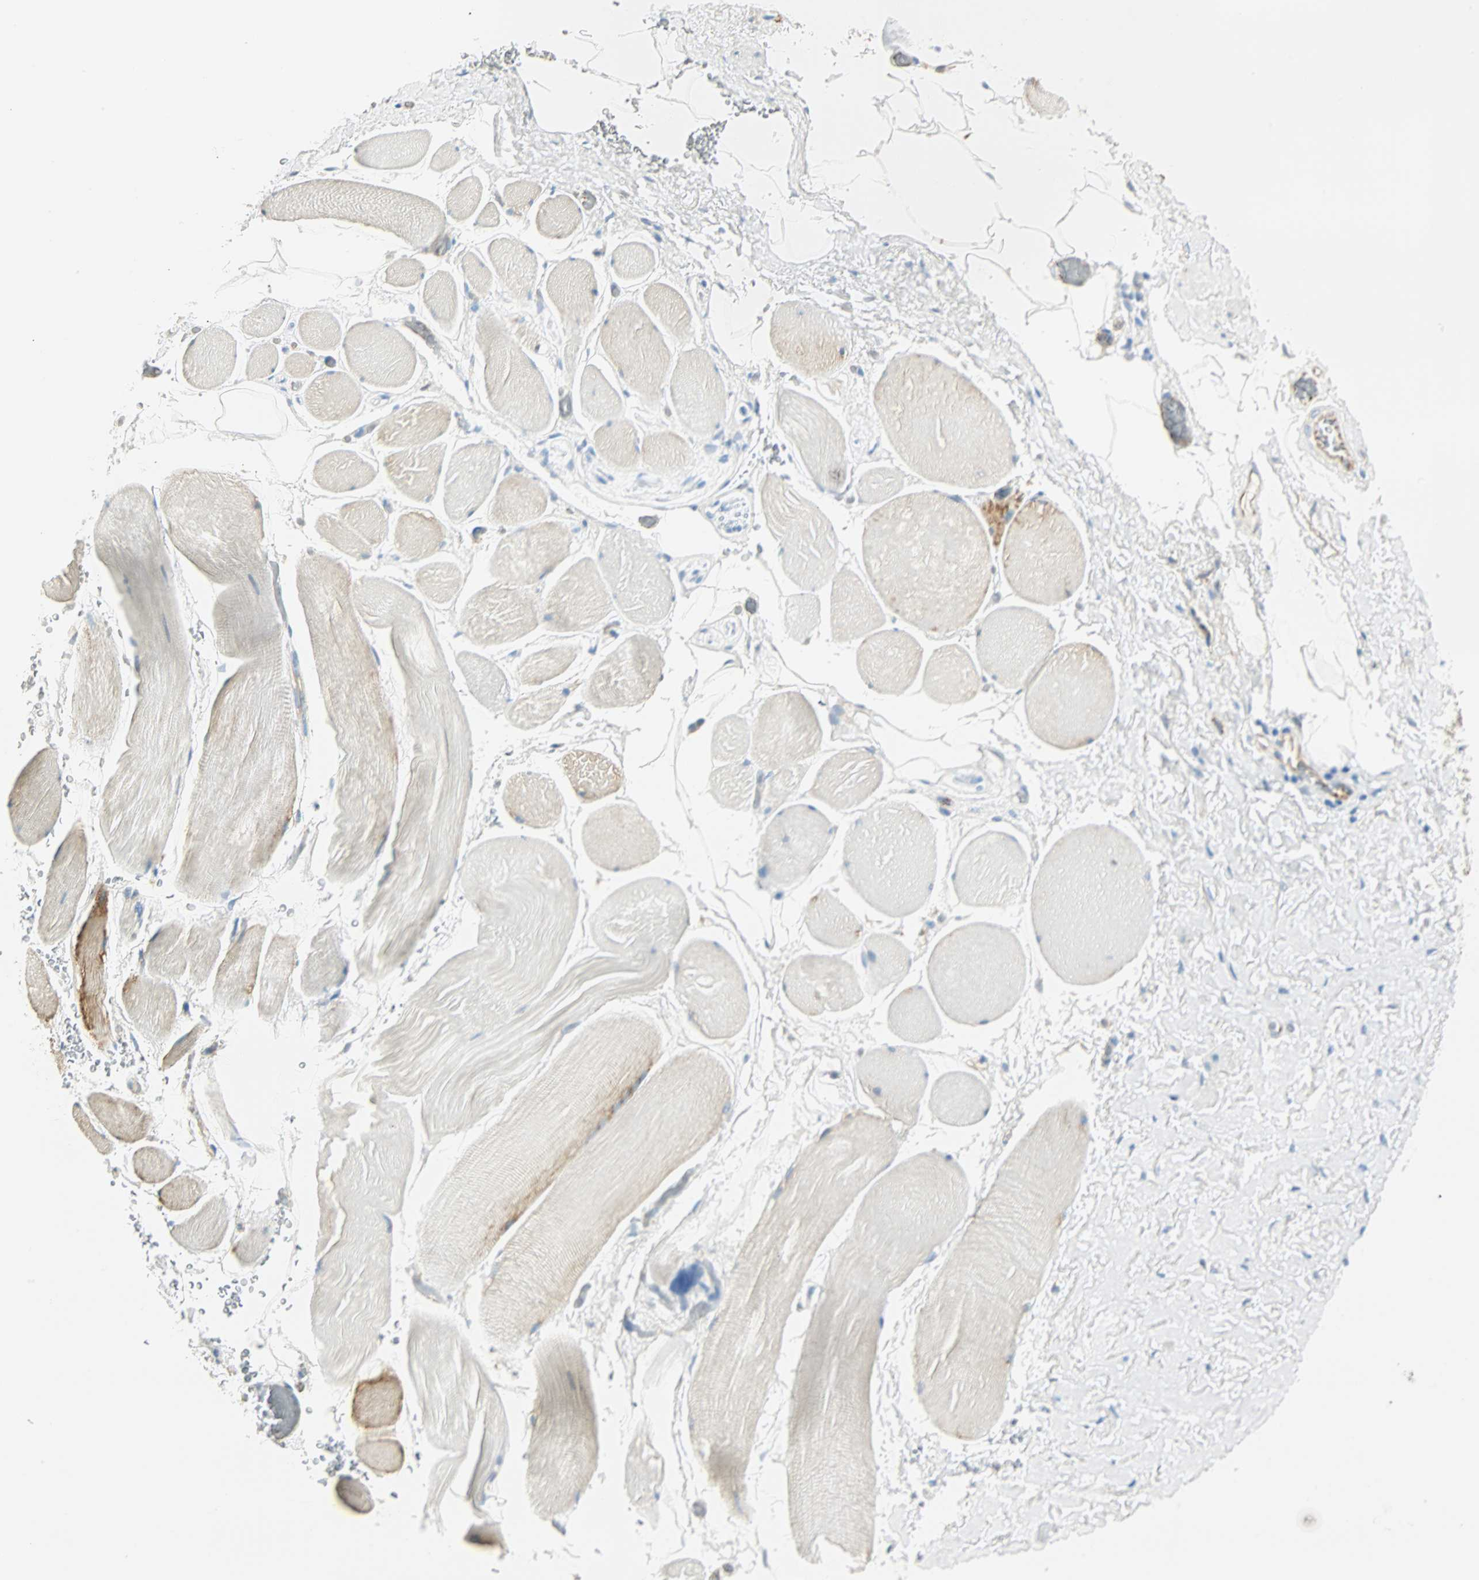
{"staining": {"intensity": "negative", "quantity": "none", "location": "none"}, "tissue": "adipose tissue", "cell_type": "Adipocytes", "image_type": "normal", "snomed": [{"axis": "morphology", "description": "Normal tissue, NOS"}, {"axis": "topography", "description": "Soft tissue"}, {"axis": "topography", "description": "Peripheral nerve tissue"}], "caption": "Immunohistochemical staining of unremarkable adipose tissue reveals no significant expression in adipocytes.", "gene": "VPS9D1", "patient": {"sex": "female", "age": 71}}